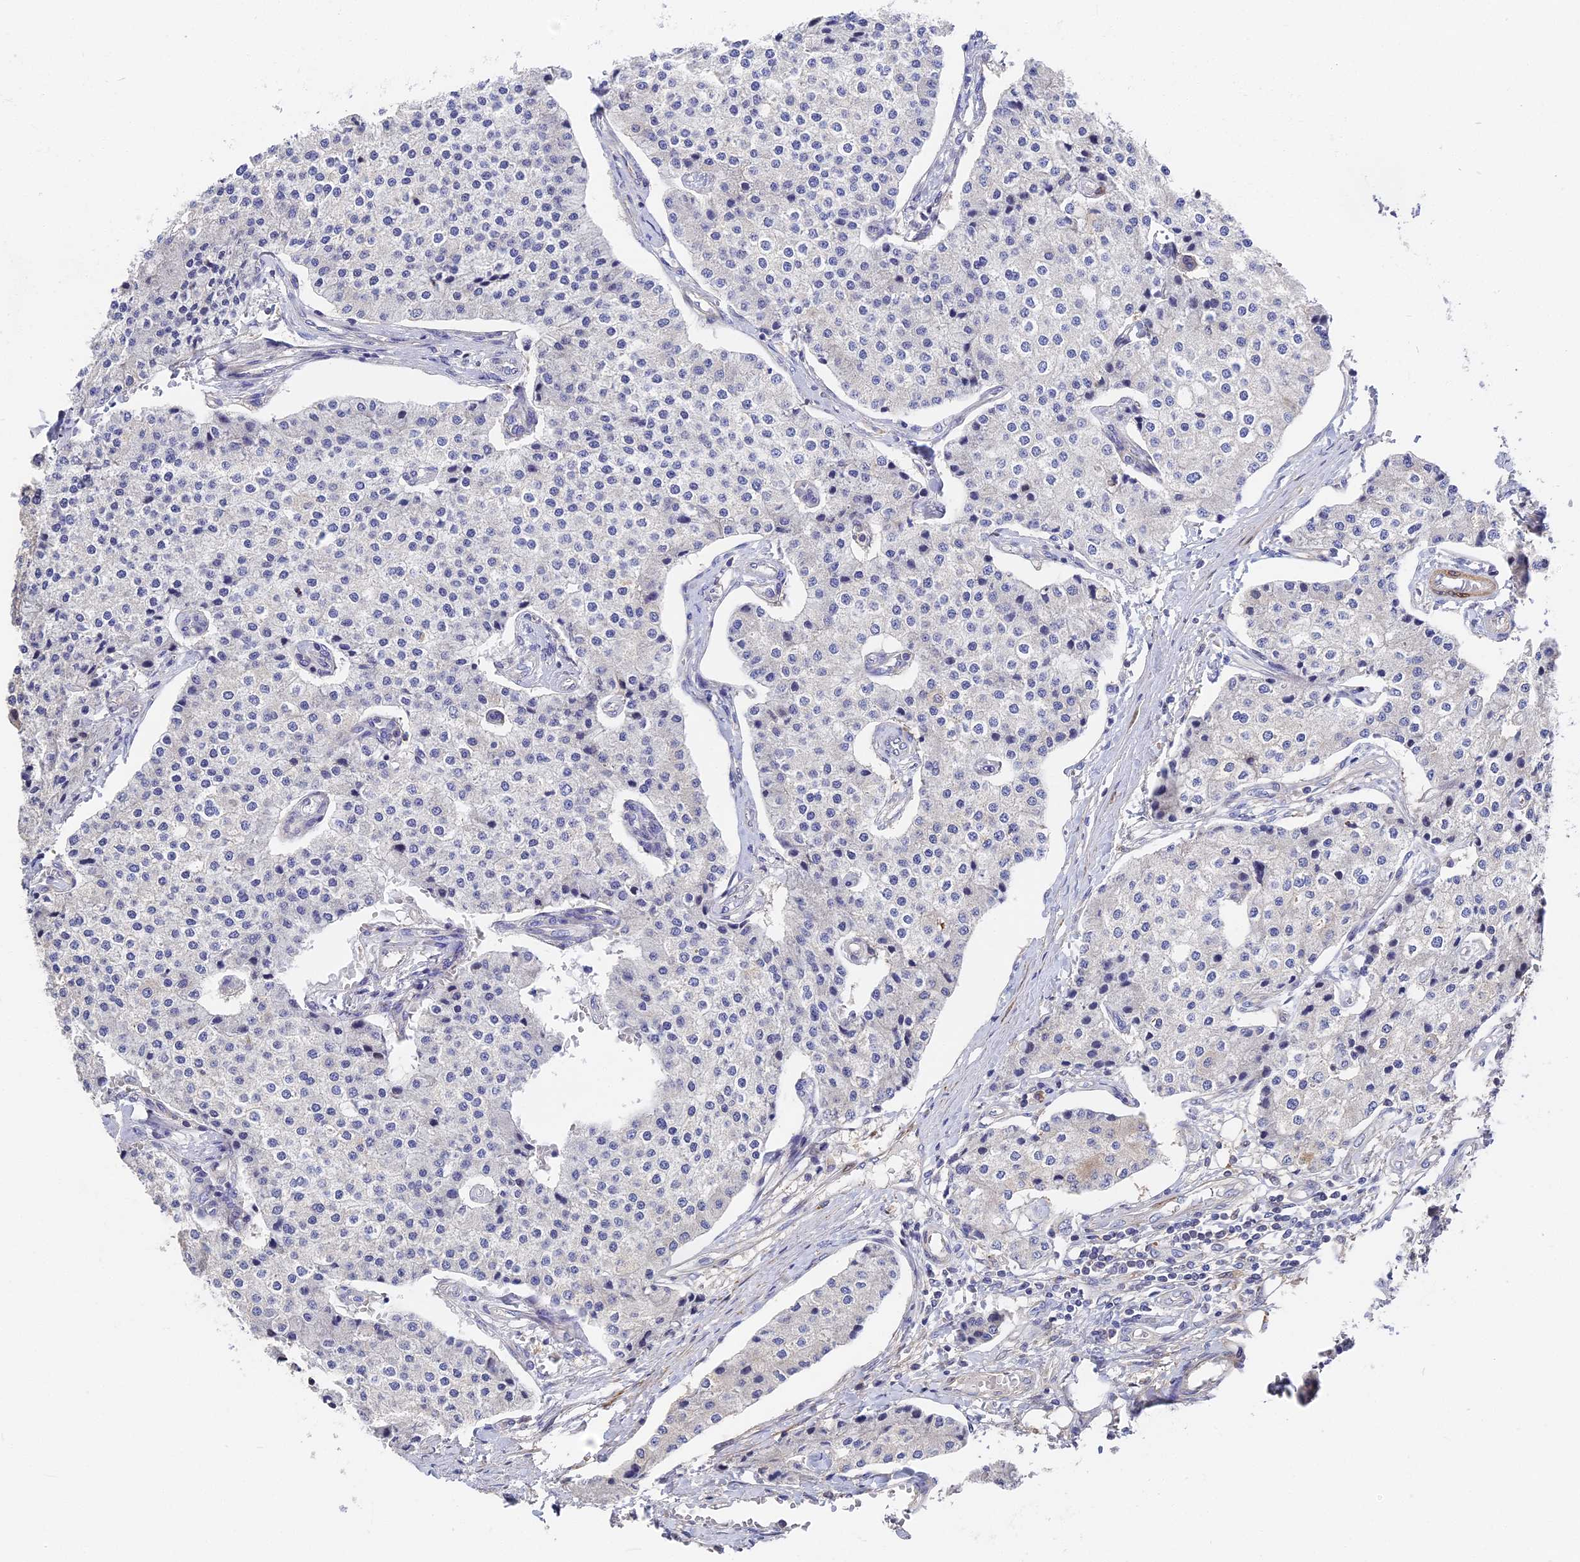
{"staining": {"intensity": "negative", "quantity": "none", "location": "none"}, "tissue": "carcinoid", "cell_type": "Tumor cells", "image_type": "cancer", "snomed": [{"axis": "morphology", "description": "Carcinoid, malignant, NOS"}, {"axis": "topography", "description": "Colon"}], "caption": "DAB immunohistochemical staining of malignant carcinoid reveals no significant expression in tumor cells. Brightfield microscopy of immunohistochemistry (IHC) stained with DAB (brown) and hematoxylin (blue), captured at high magnification.", "gene": "CCDC113", "patient": {"sex": "female", "age": 52}}